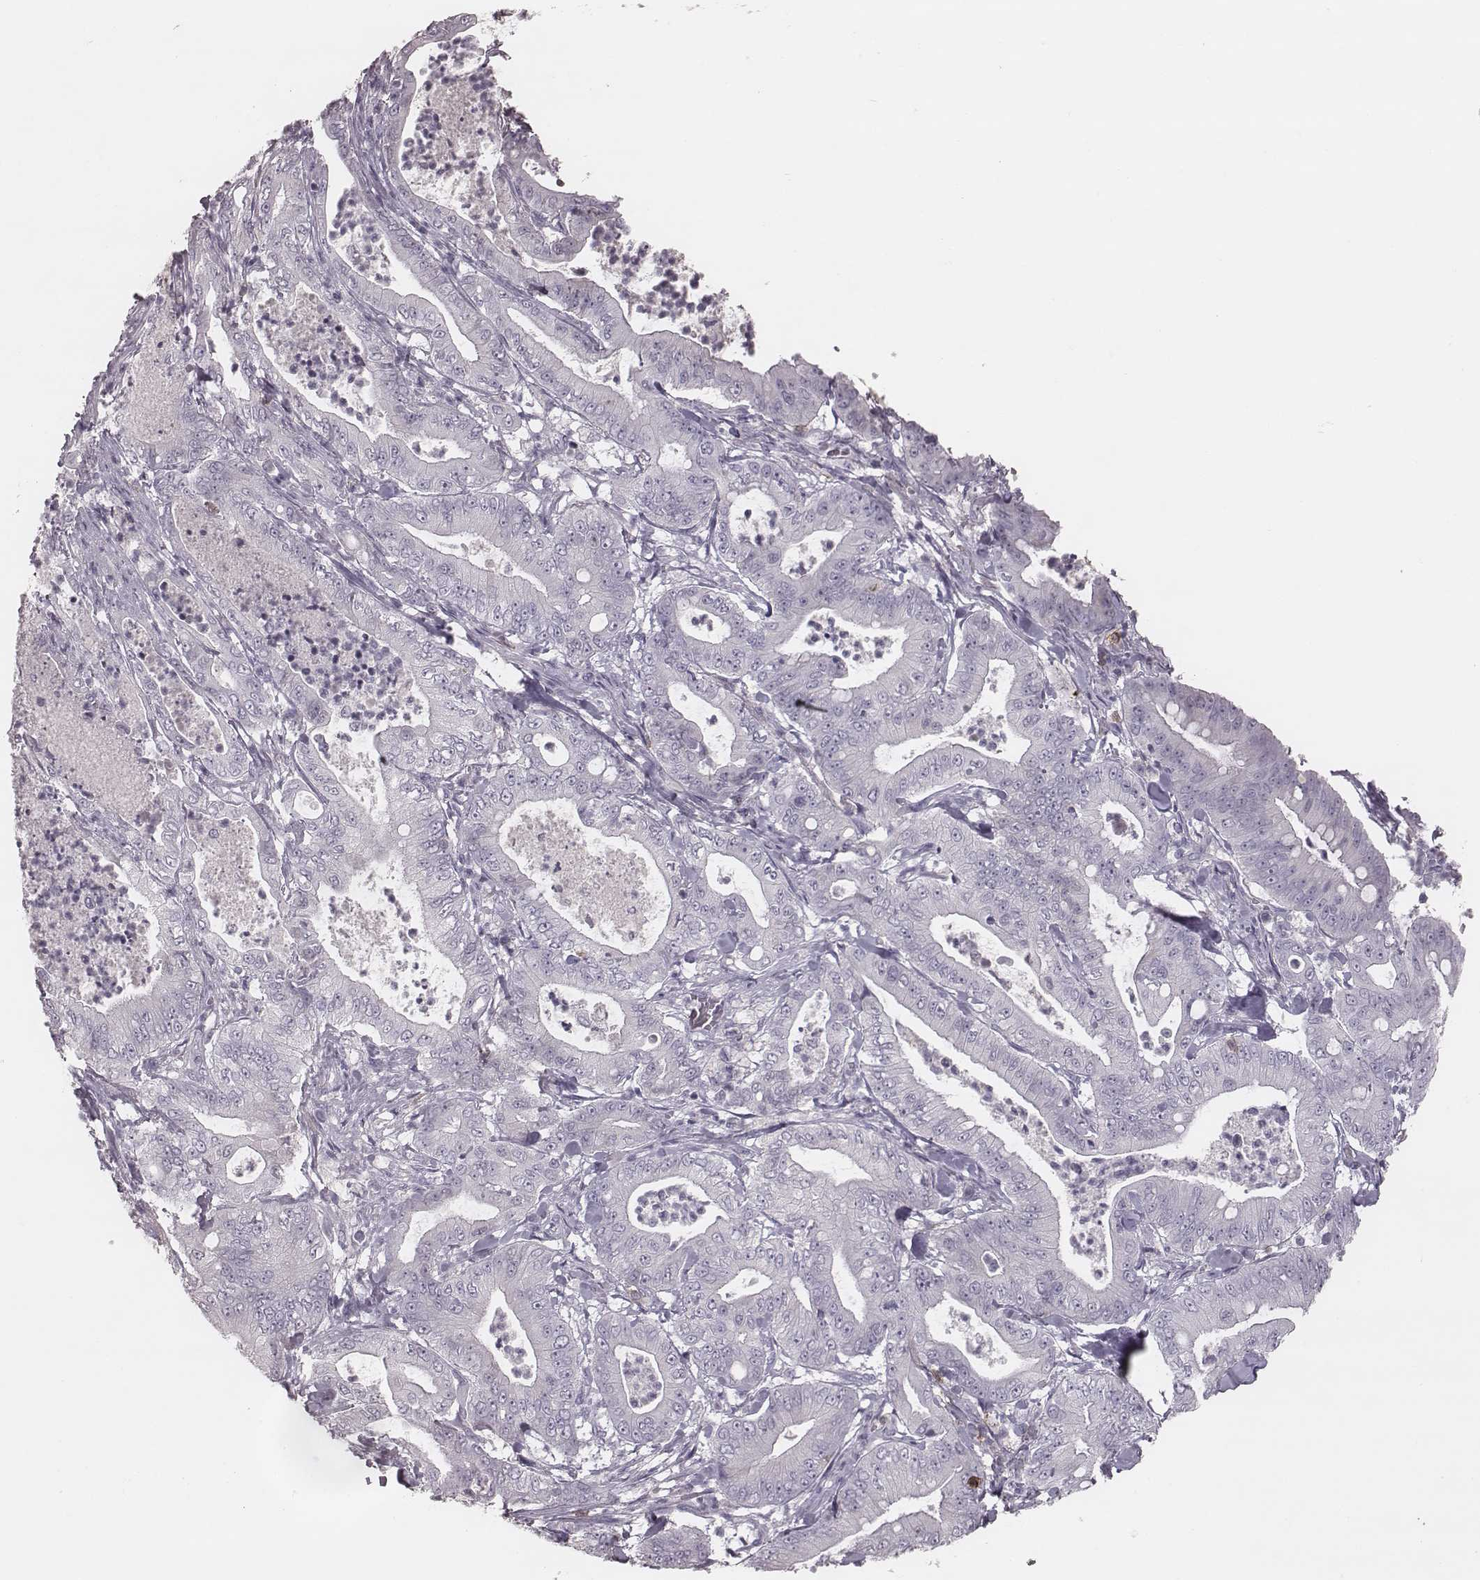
{"staining": {"intensity": "negative", "quantity": "none", "location": "none"}, "tissue": "pancreatic cancer", "cell_type": "Tumor cells", "image_type": "cancer", "snomed": [{"axis": "morphology", "description": "Adenocarcinoma, NOS"}, {"axis": "topography", "description": "Pancreas"}], "caption": "The immunohistochemistry (IHC) photomicrograph has no significant expression in tumor cells of pancreatic cancer tissue.", "gene": "PDCD1", "patient": {"sex": "male", "age": 71}}